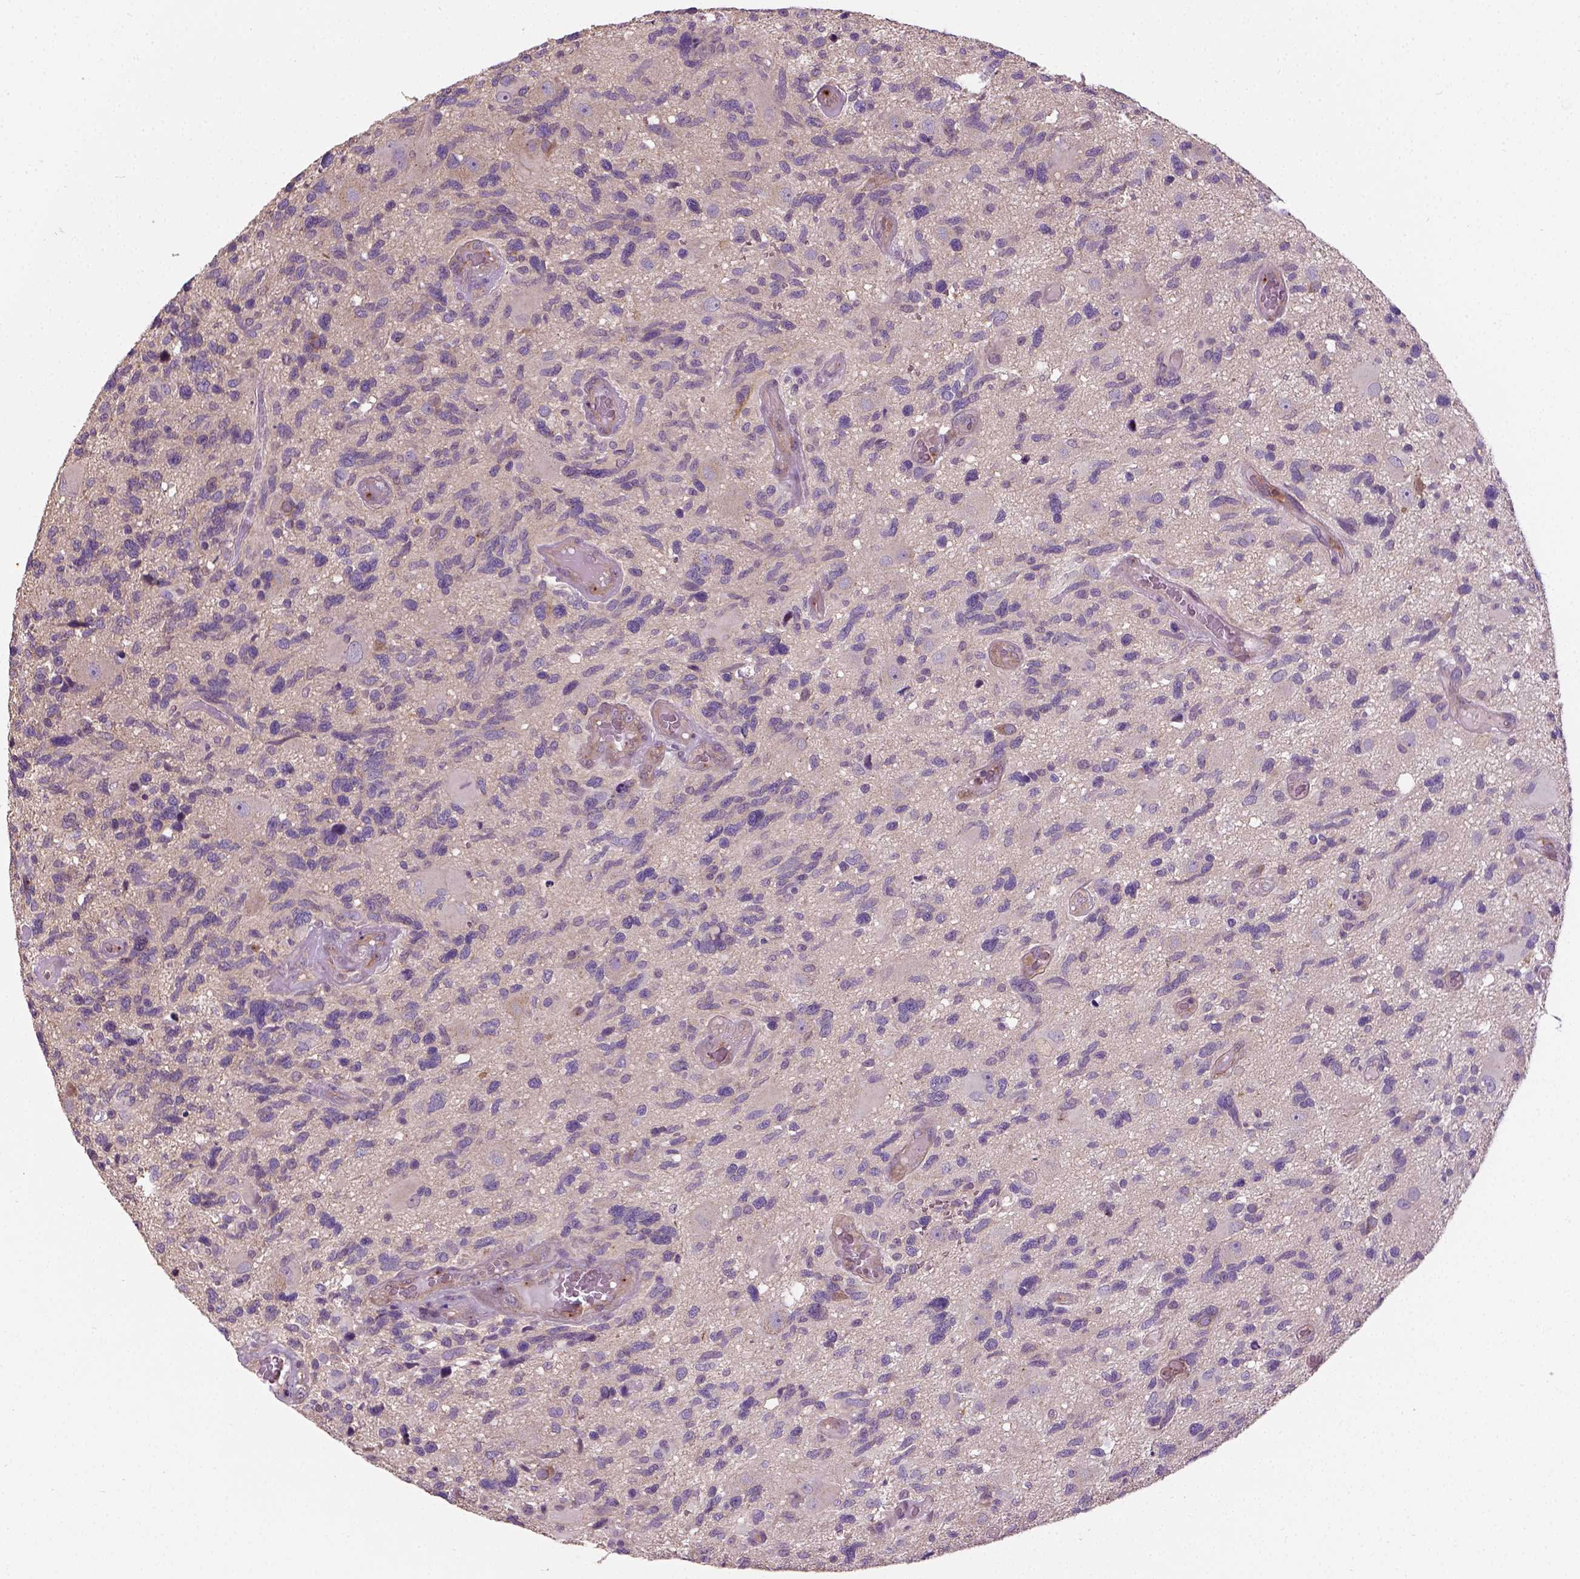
{"staining": {"intensity": "moderate", "quantity": "<25%", "location": "cytoplasmic/membranous"}, "tissue": "glioma", "cell_type": "Tumor cells", "image_type": "cancer", "snomed": [{"axis": "morphology", "description": "Glioma, malignant, High grade"}, {"axis": "topography", "description": "Brain"}], "caption": "A brown stain shows moderate cytoplasmic/membranous expression of a protein in malignant glioma (high-grade) tumor cells. The staining was performed using DAB to visualize the protein expression in brown, while the nuclei were stained in blue with hematoxylin (Magnification: 20x).", "gene": "CRACR2A", "patient": {"sex": "male", "age": 49}}